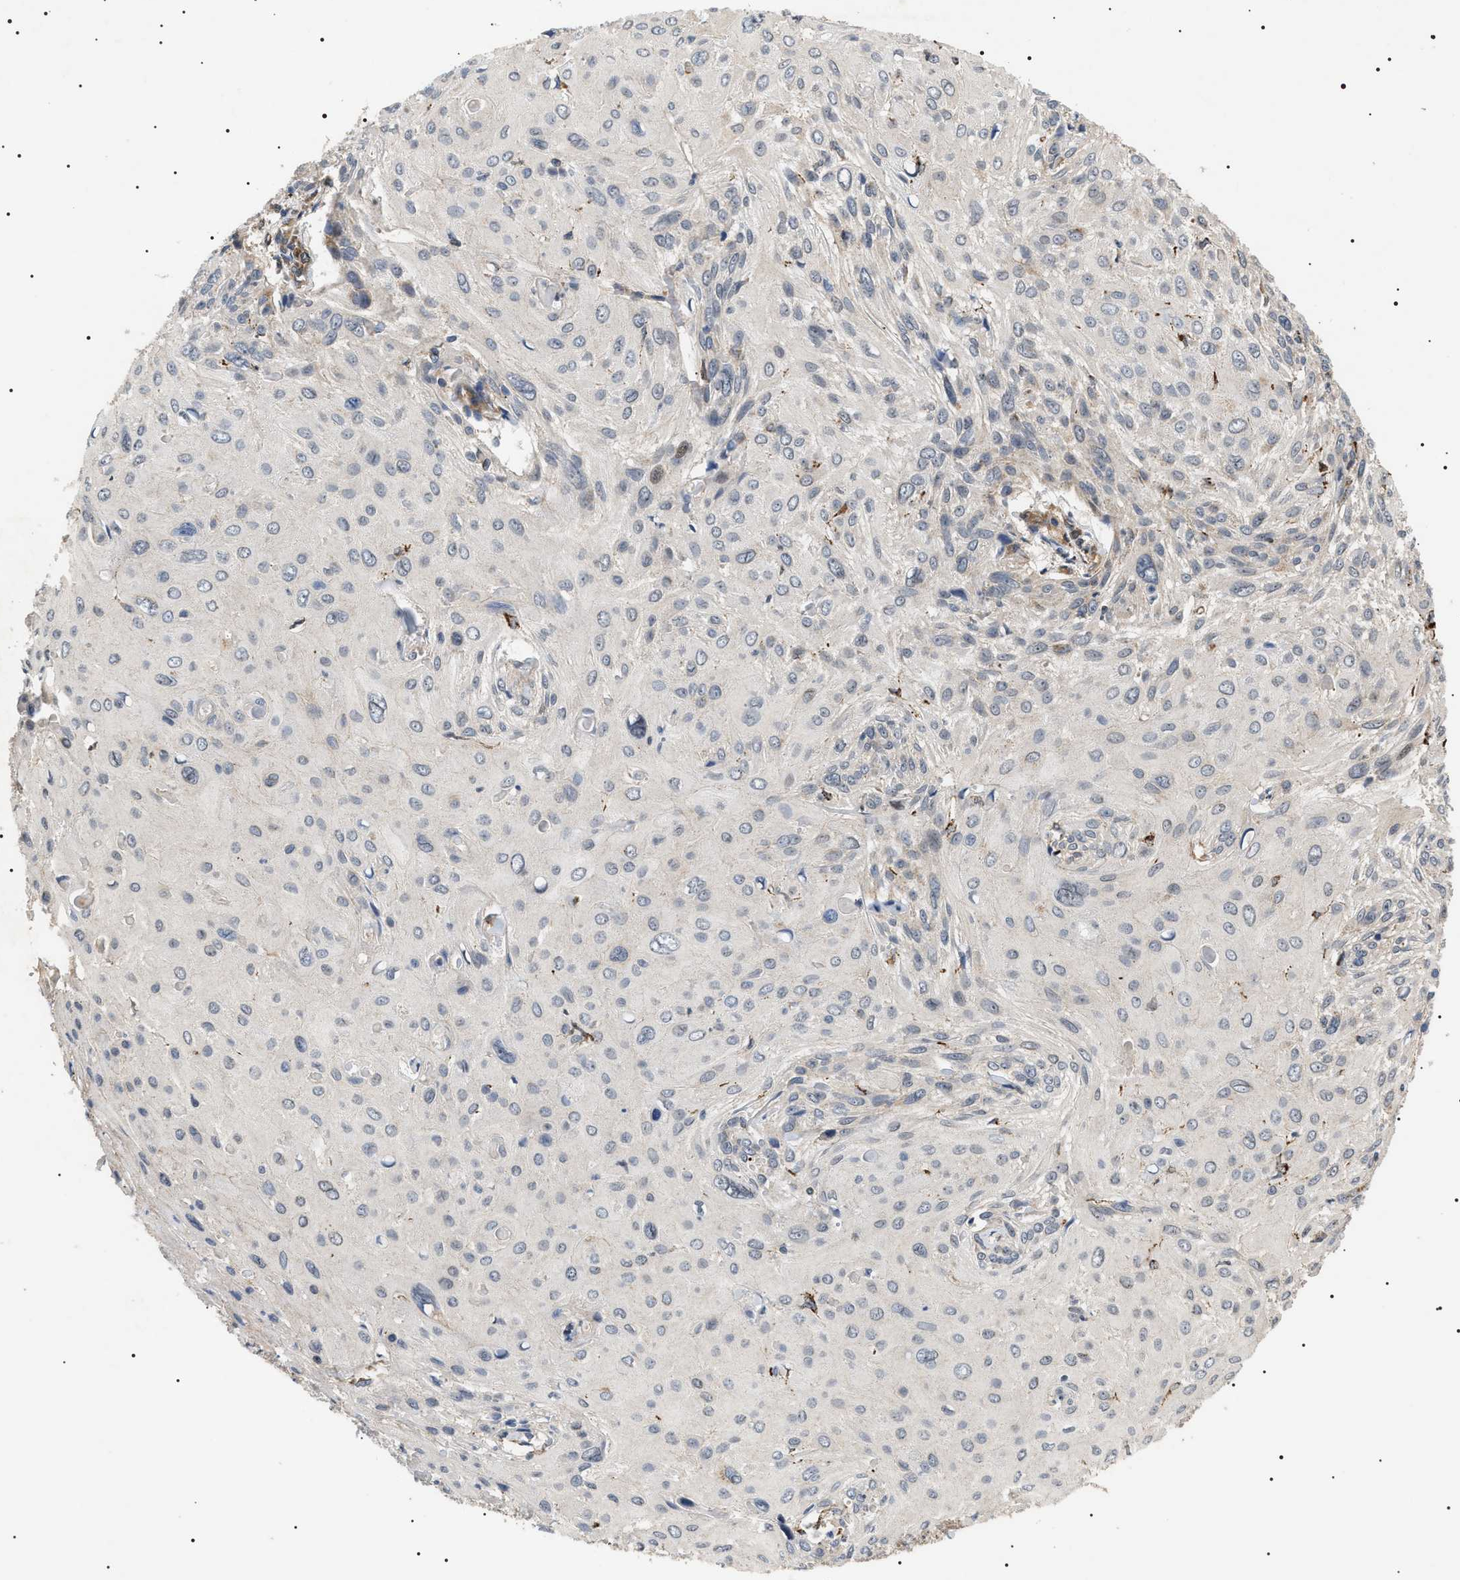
{"staining": {"intensity": "negative", "quantity": "none", "location": "none"}, "tissue": "cervical cancer", "cell_type": "Tumor cells", "image_type": "cancer", "snomed": [{"axis": "morphology", "description": "Squamous cell carcinoma, NOS"}, {"axis": "topography", "description": "Cervix"}], "caption": "This is an IHC photomicrograph of human squamous cell carcinoma (cervical). There is no expression in tumor cells.", "gene": "ZBTB26", "patient": {"sex": "female", "age": 51}}